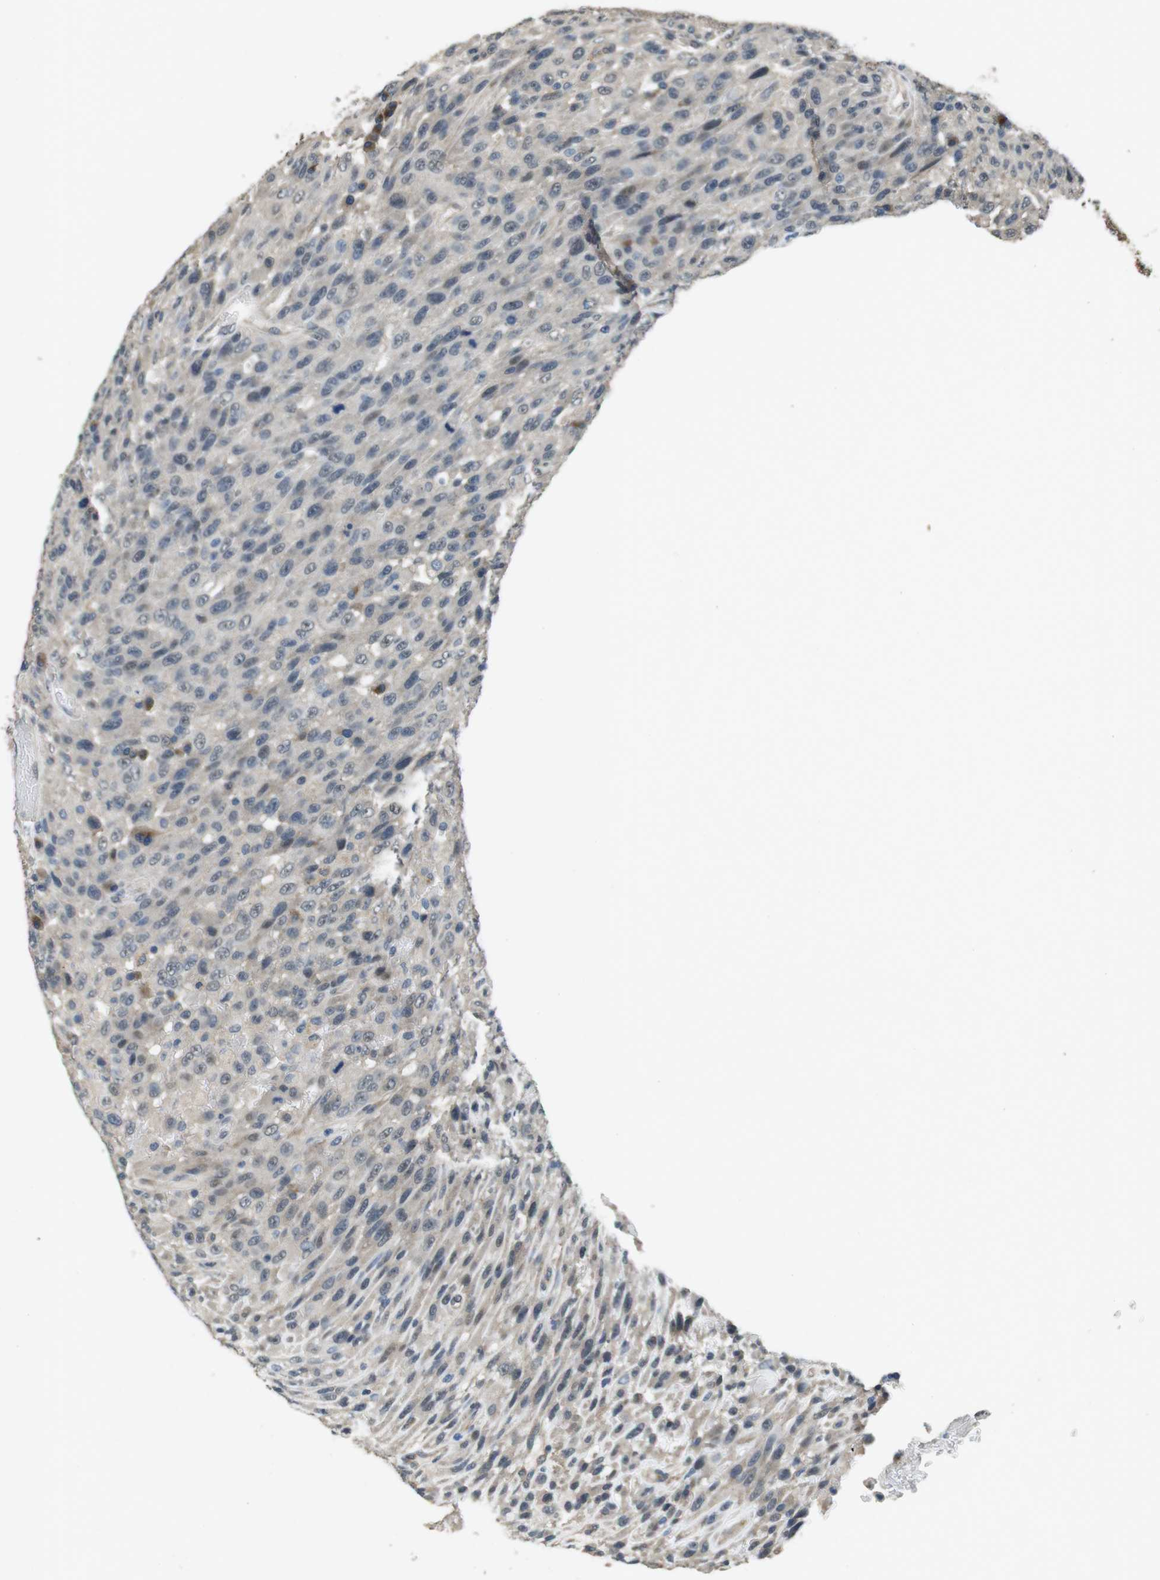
{"staining": {"intensity": "weak", "quantity": "<25%", "location": "nuclear"}, "tissue": "urothelial cancer", "cell_type": "Tumor cells", "image_type": "cancer", "snomed": [{"axis": "morphology", "description": "Urothelial carcinoma, High grade"}, {"axis": "topography", "description": "Urinary bladder"}], "caption": "A high-resolution histopathology image shows immunohistochemistry staining of high-grade urothelial carcinoma, which shows no significant positivity in tumor cells.", "gene": "CLDN7", "patient": {"sex": "male", "age": 66}}